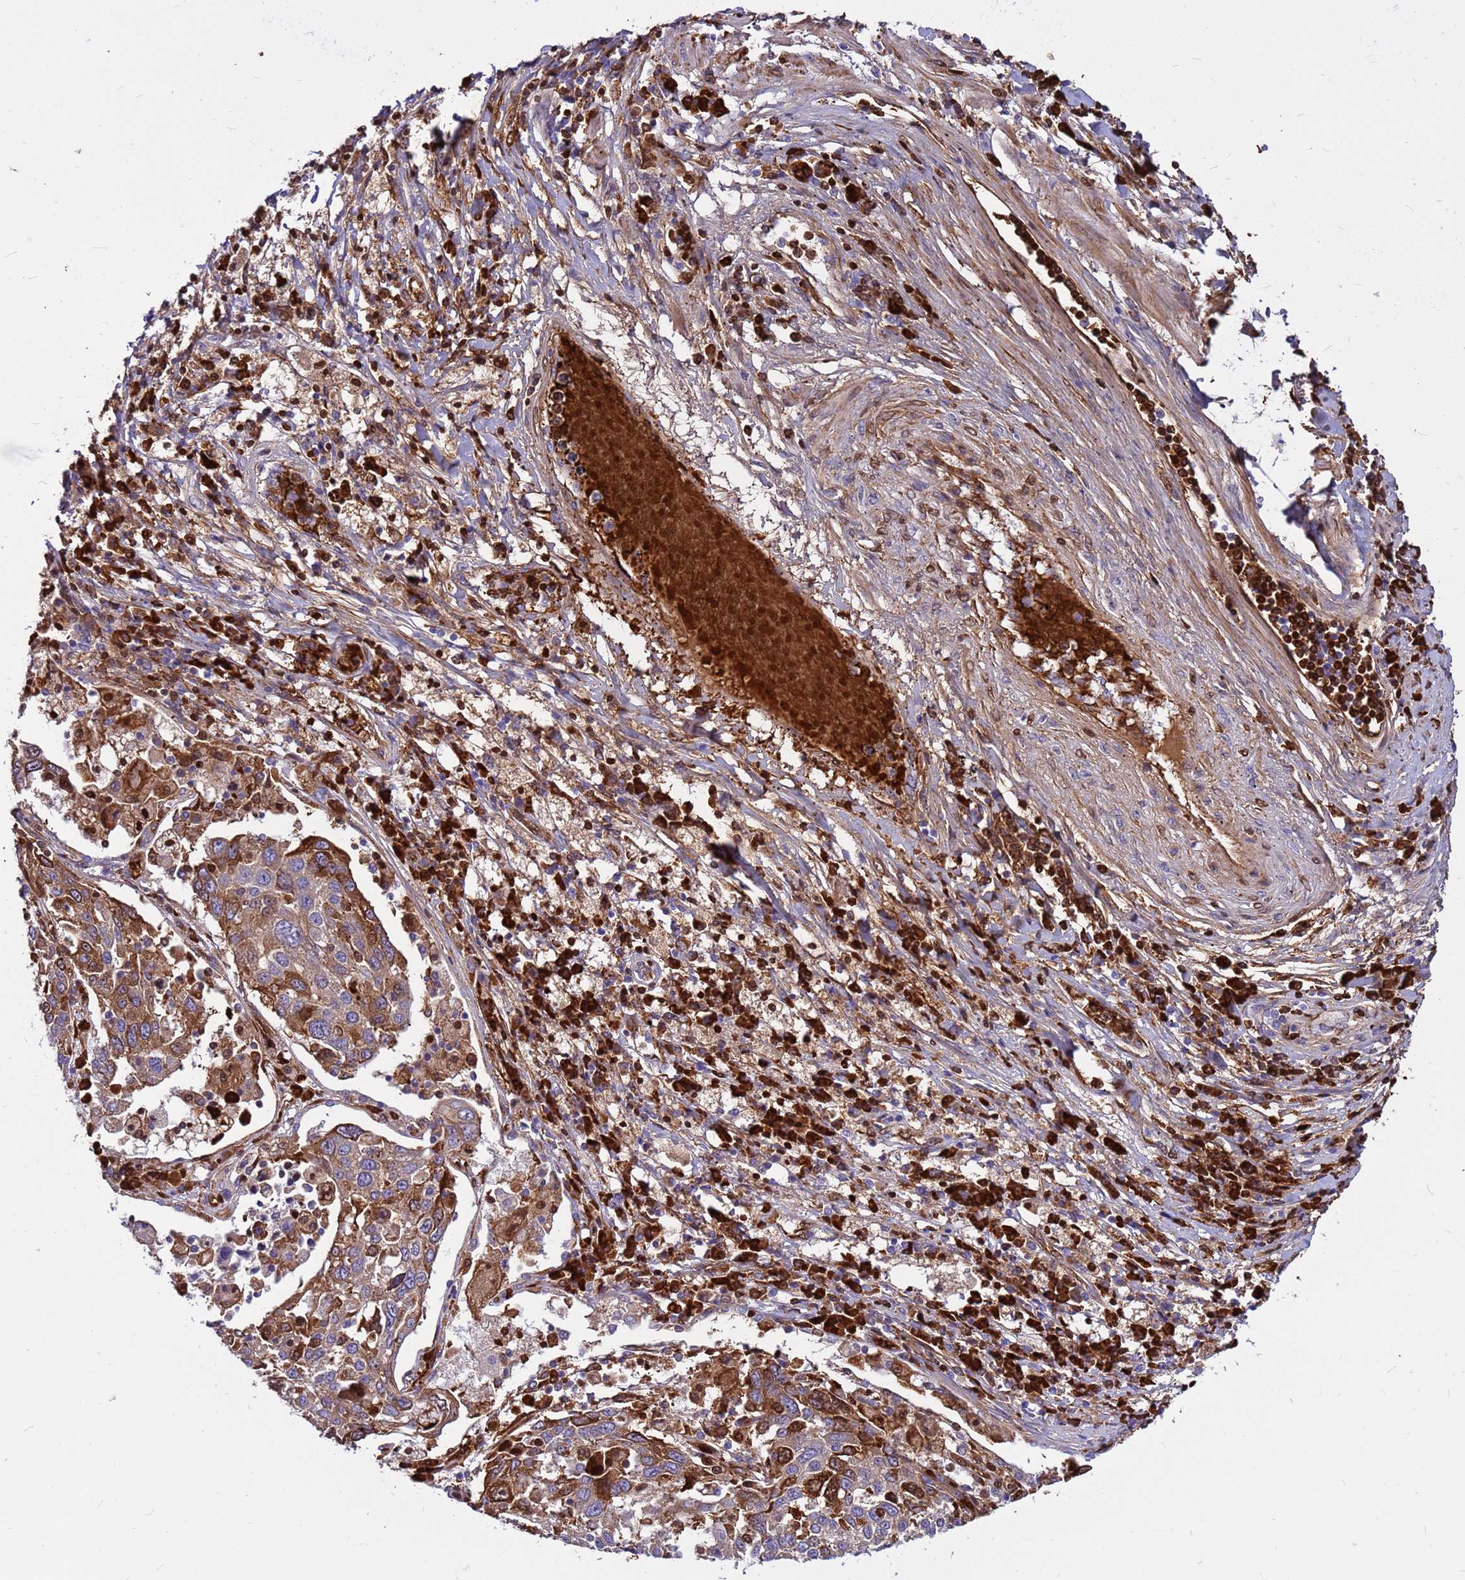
{"staining": {"intensity": "strong", "quantity": "<25%", "location": "cytoplasmic/membranous"}, "tissue": "lung cancer", "cell_type": "Tumor cells", "image_type": "cancer", "snomed": [{"axis": "morphology", "description": "Squamous cell carcinoma, NOS"}, {"axis": "topography", "description": "Lung"}], "caption": "An IHC histopathology image of tumor tissue is shown. Protein staining in brown labels strong cytoplasmic/membranous positivity in lung cancer (squamous cell carcinoma) within tumor cells. The staining was performed using DAB to visualize the protein expression in brown, while the nuclei were stained in blue with hematoxylin (Magnification: 20x).", "gene": "ZNF669", "patient": {"sex": "male", "age": 65}}